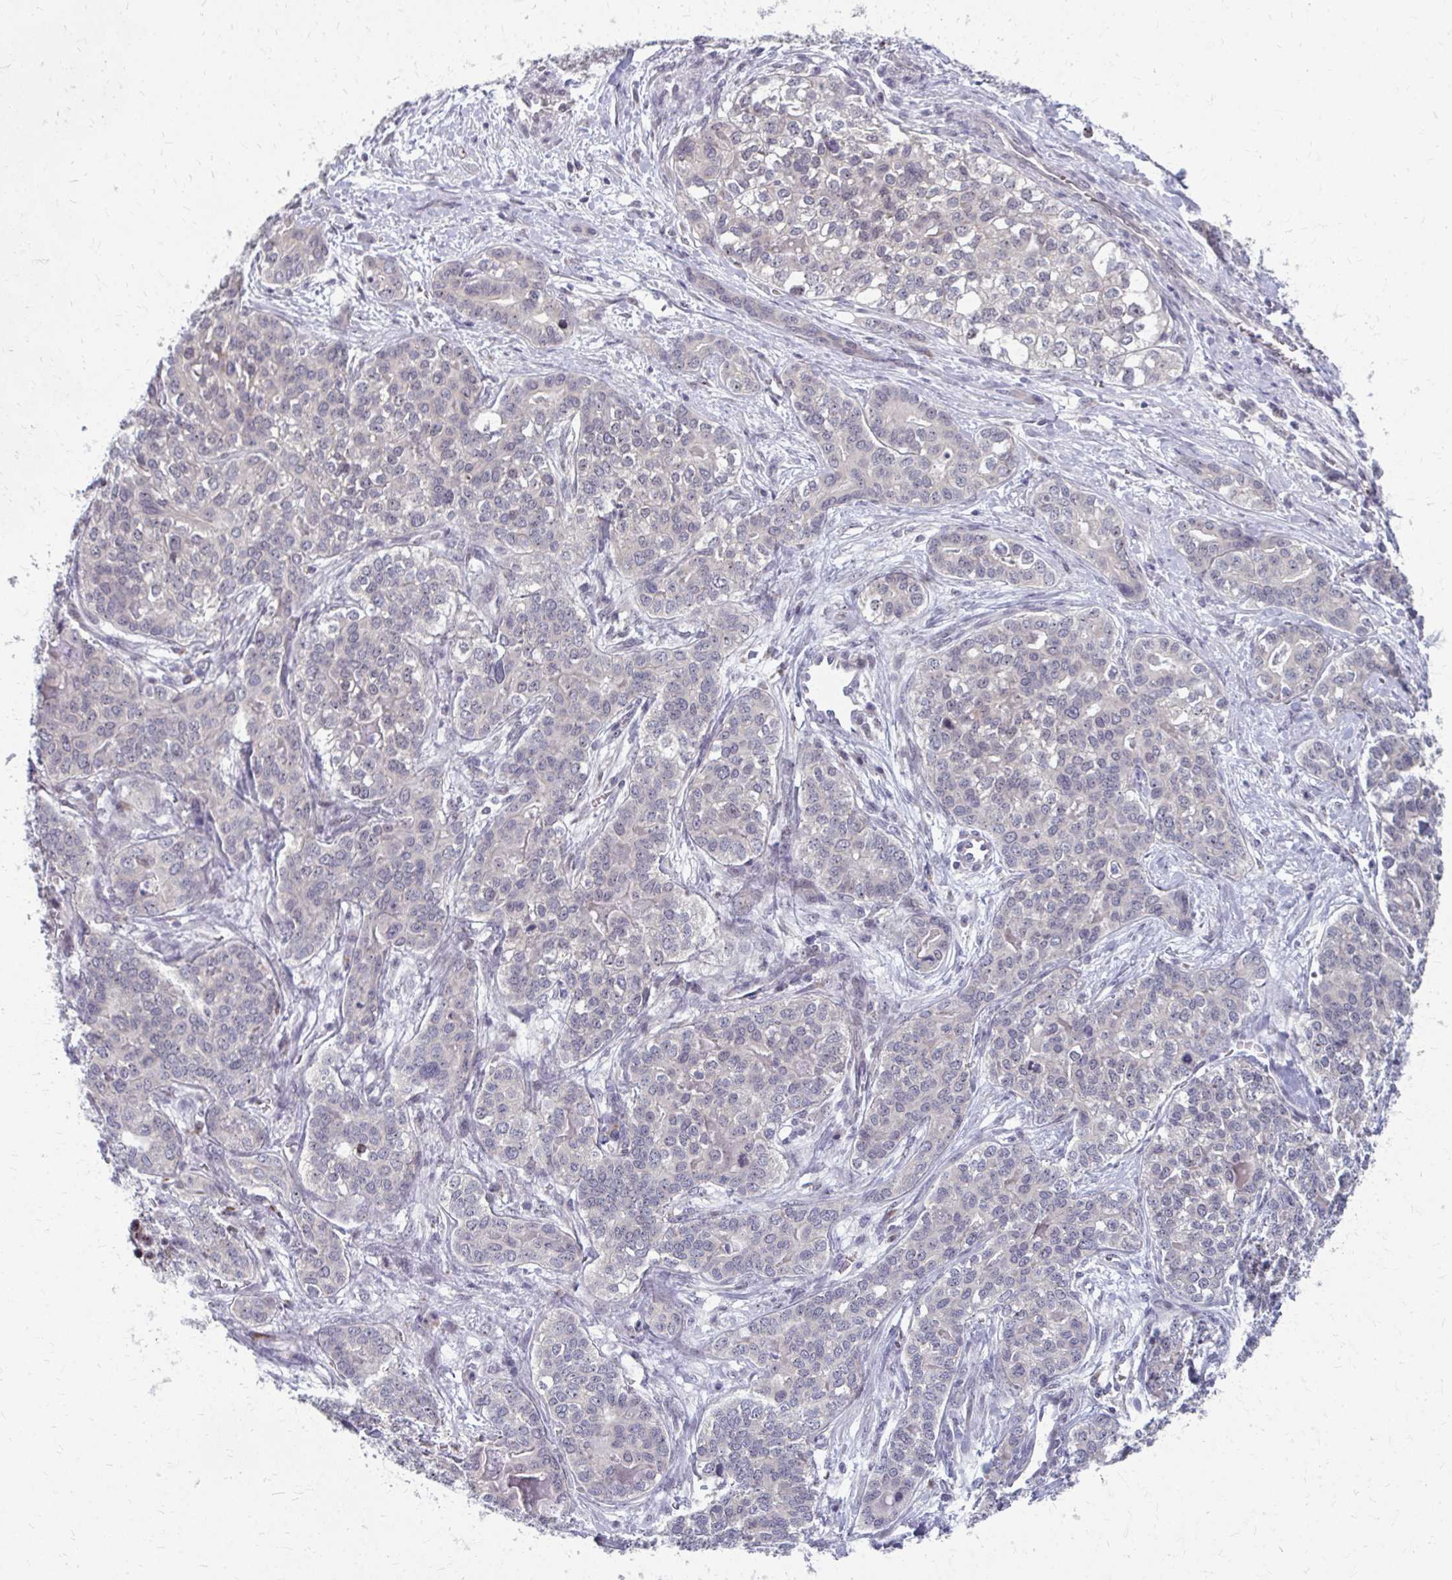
{"staining": {"intensity": "negative", "quantity": "none", "location": "none"}, "tissue": "liver cancer", "cell_type": "Tumor cells", "image_type": "cancer", "snomed": [{"axis": "morphology", "description": "Cholangiocarcinoma"}, {"axis": "topography", "description": "Liver"}], "caption": "Liver cholangiocarcinoma was stained to show a protein in brown. There is no significant expression in tumor cells.", "gene": "NUDT16", "patient": {"sex": "male", "age": 56}}